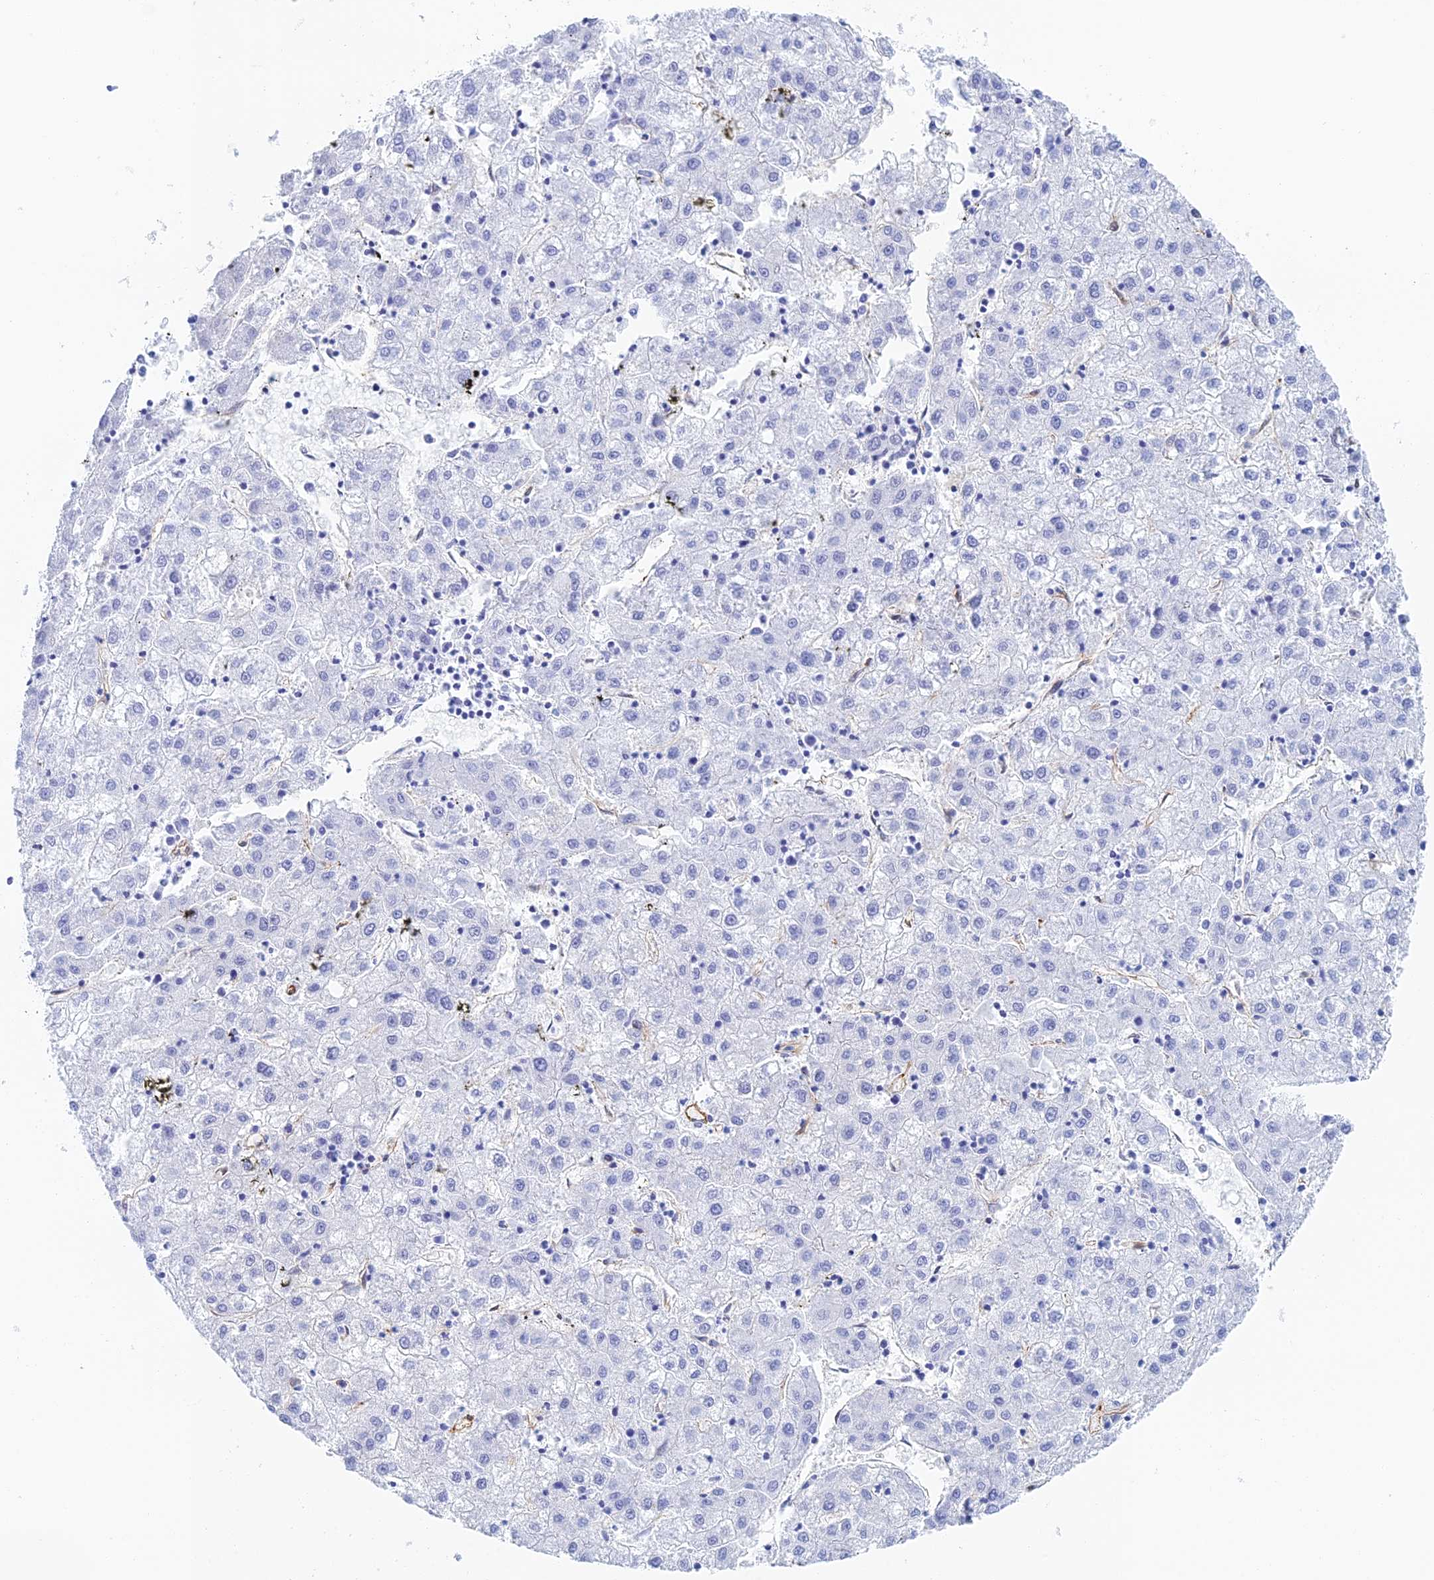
{"staining": {"intensity": "negative", "quantity": "none", "location": "none"}, "tissue": "liver cancer", "cell_type": "Tumor cells", "image_type": "cancer", "snomed": [{"axis": "morphology", "description": "Carcinoma, Hepatocellular, NOS"}, {"axis": "topography", "description": "Liver"}], "caption": "Liver cancer (hepatocellular carcinoma) stained for a protein using IHC reveals no staining tumor cells.", "gene": "CRIP2", "patient": {"sex": "male", "age": 72}}